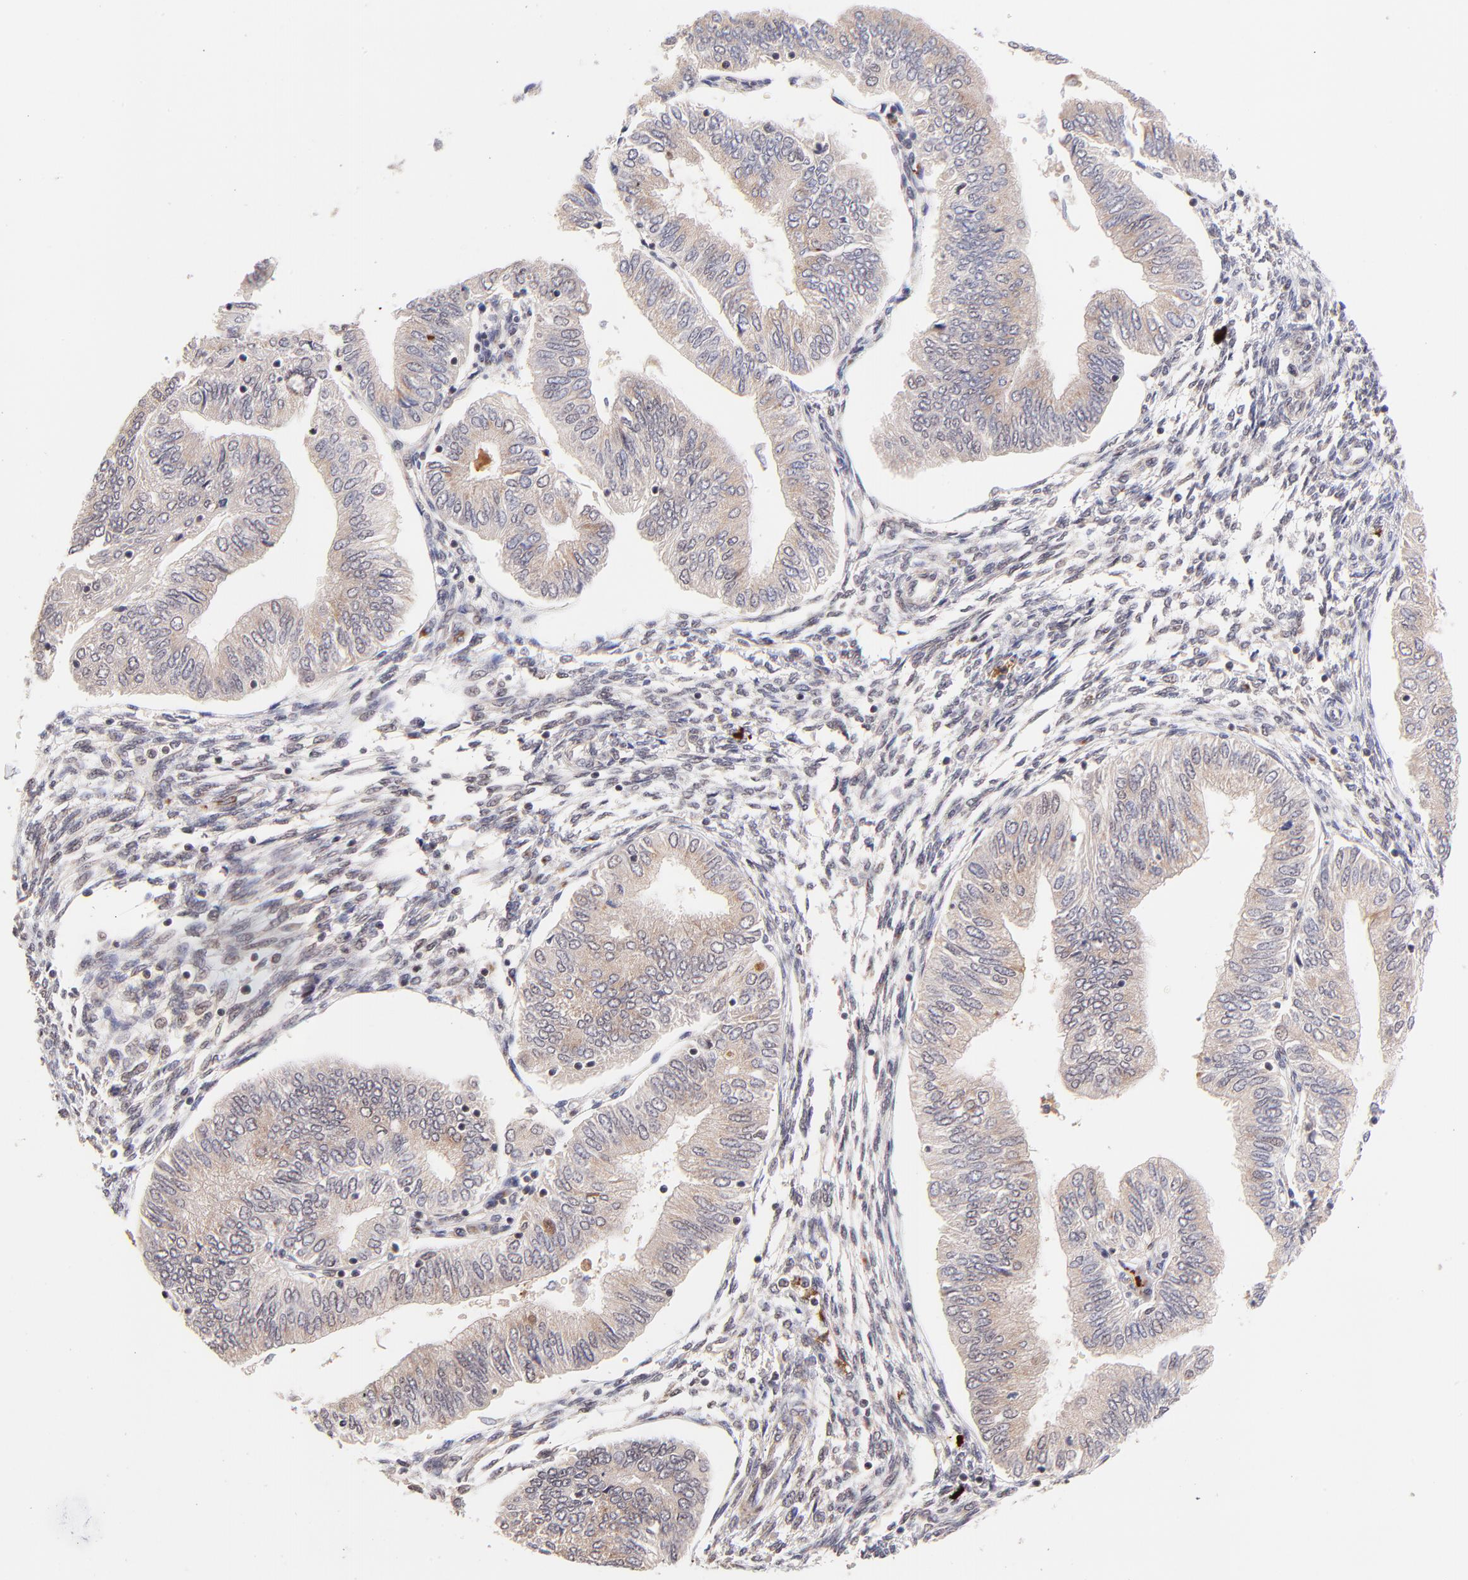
{"staining": {"intensity": "weak", "quantity": ">75%", "location": "cytoplasmic/membranous"}, "tissue": "endometrial cancer", "cell_type": "Tumor cells", "image_type": "cancer", "snomed": [{"axis": "morphology", "description": "Adenocarcinoma, NOS"}, {"axis": "topography", "description": "Endometrium"}], "caption": "IHC (DAB (3,3'-diaminobenzidine)) staining of human endometrial cancer (adenocarcinoma) displays weak cytoplasmic/membranous protein staining in about >75% of tumor cells.", "gene": "MED12", "patient": {"sex": "female", "age": 51}}